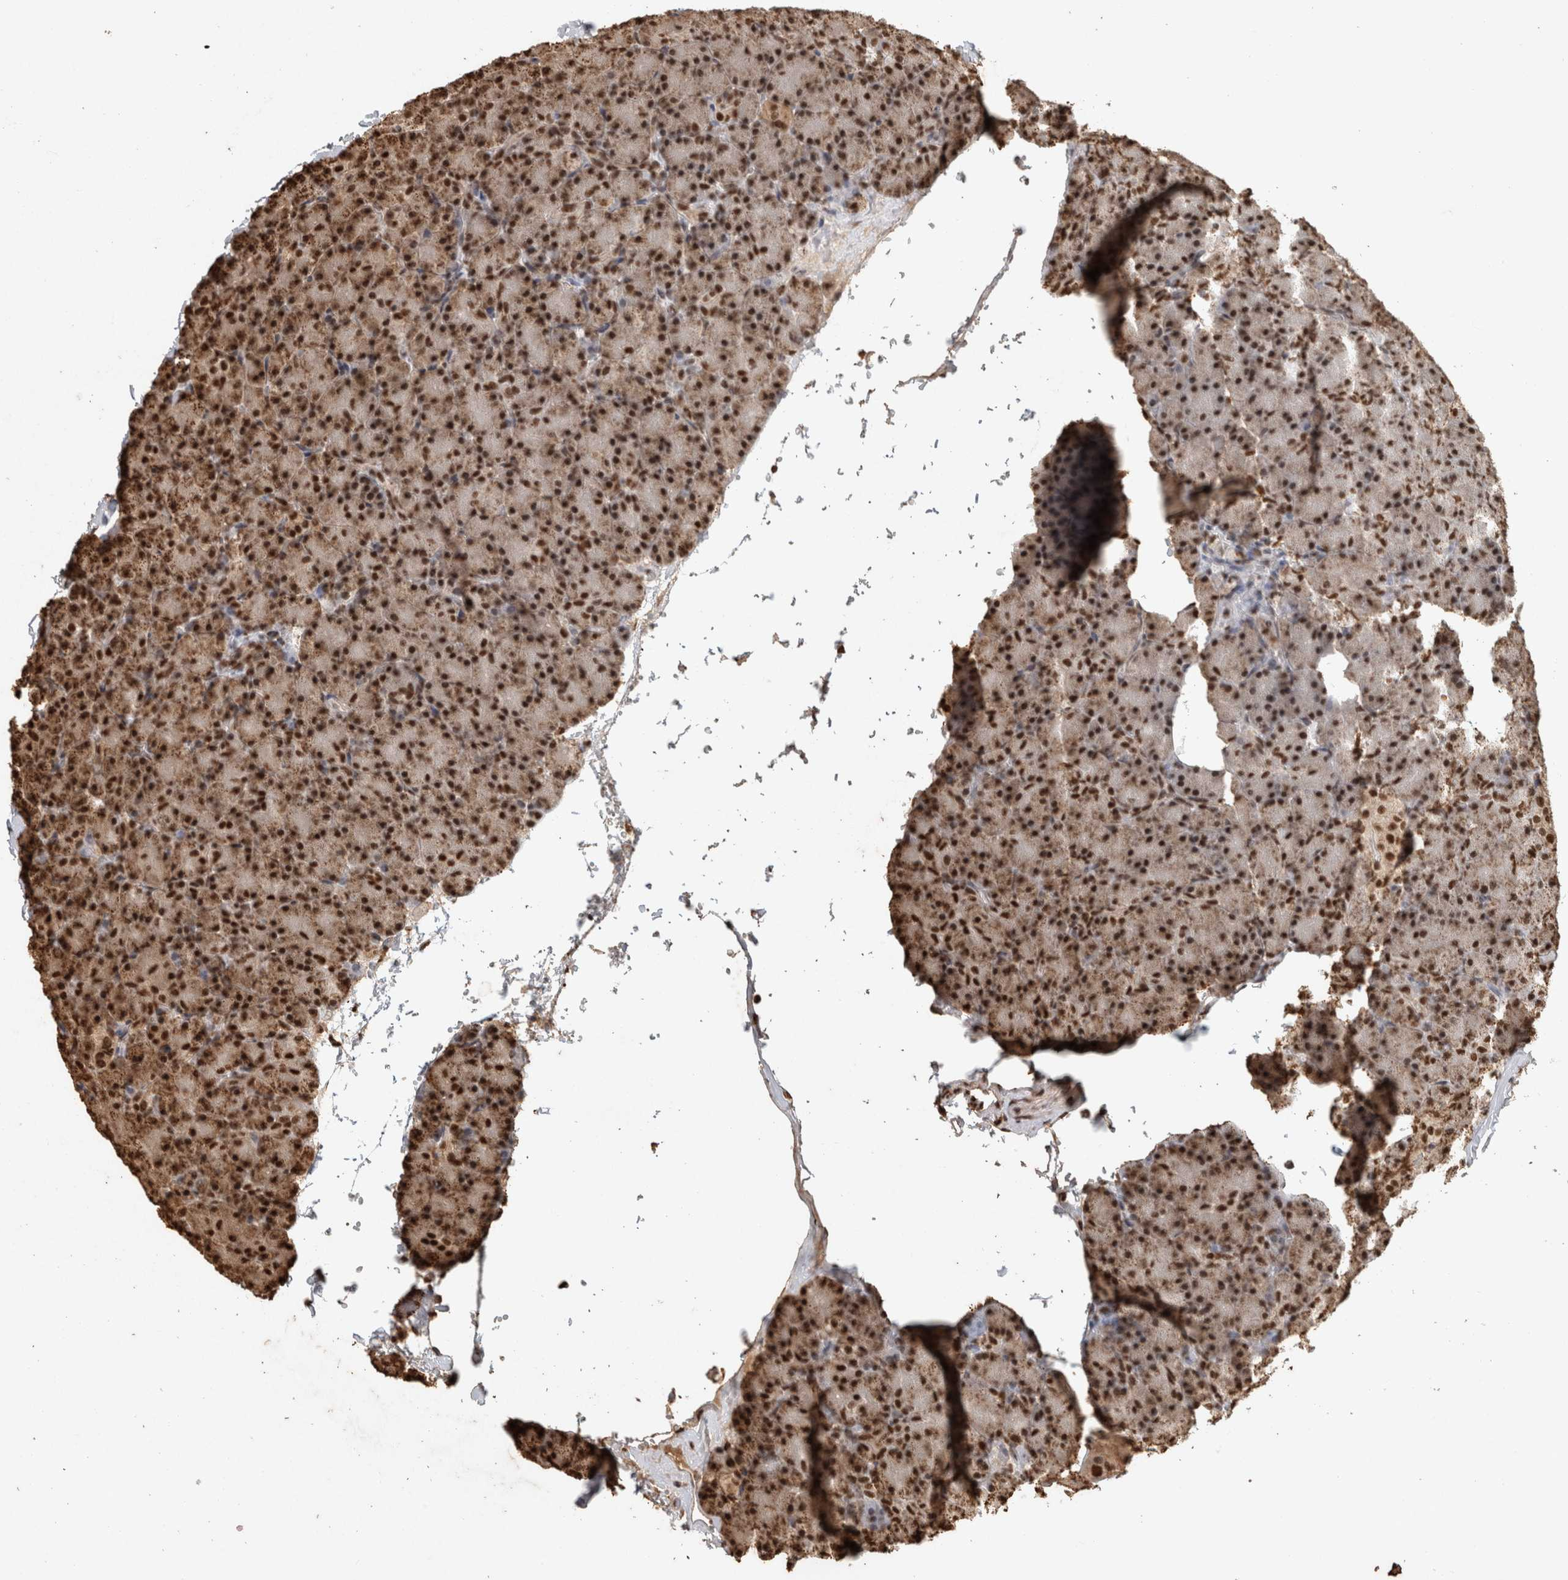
{"staining": {"intensity": "strong", "quantity": ">75%", "location": "nuclear"}, "tissue": "pancreas", "cell_type": "Exocrine glandular cells", "image_type": "normal", "snomed": [{"axis": "morphology", "description": "Normal tissue, NOS"}, {"axis": "topography", "description": "Pancreas"}], "caption": "Immunohistochemical staining of benign pancreas shows high levels of strong nuclear staining in approximately >75% of exocrine glandular cells. The staining was performed using DAB, with brown indicating positive protein expression. Nuclei are stained blue with hematoxylin.", "gene": "RAD50", "patient": {"sex": "female", "age": 43}}